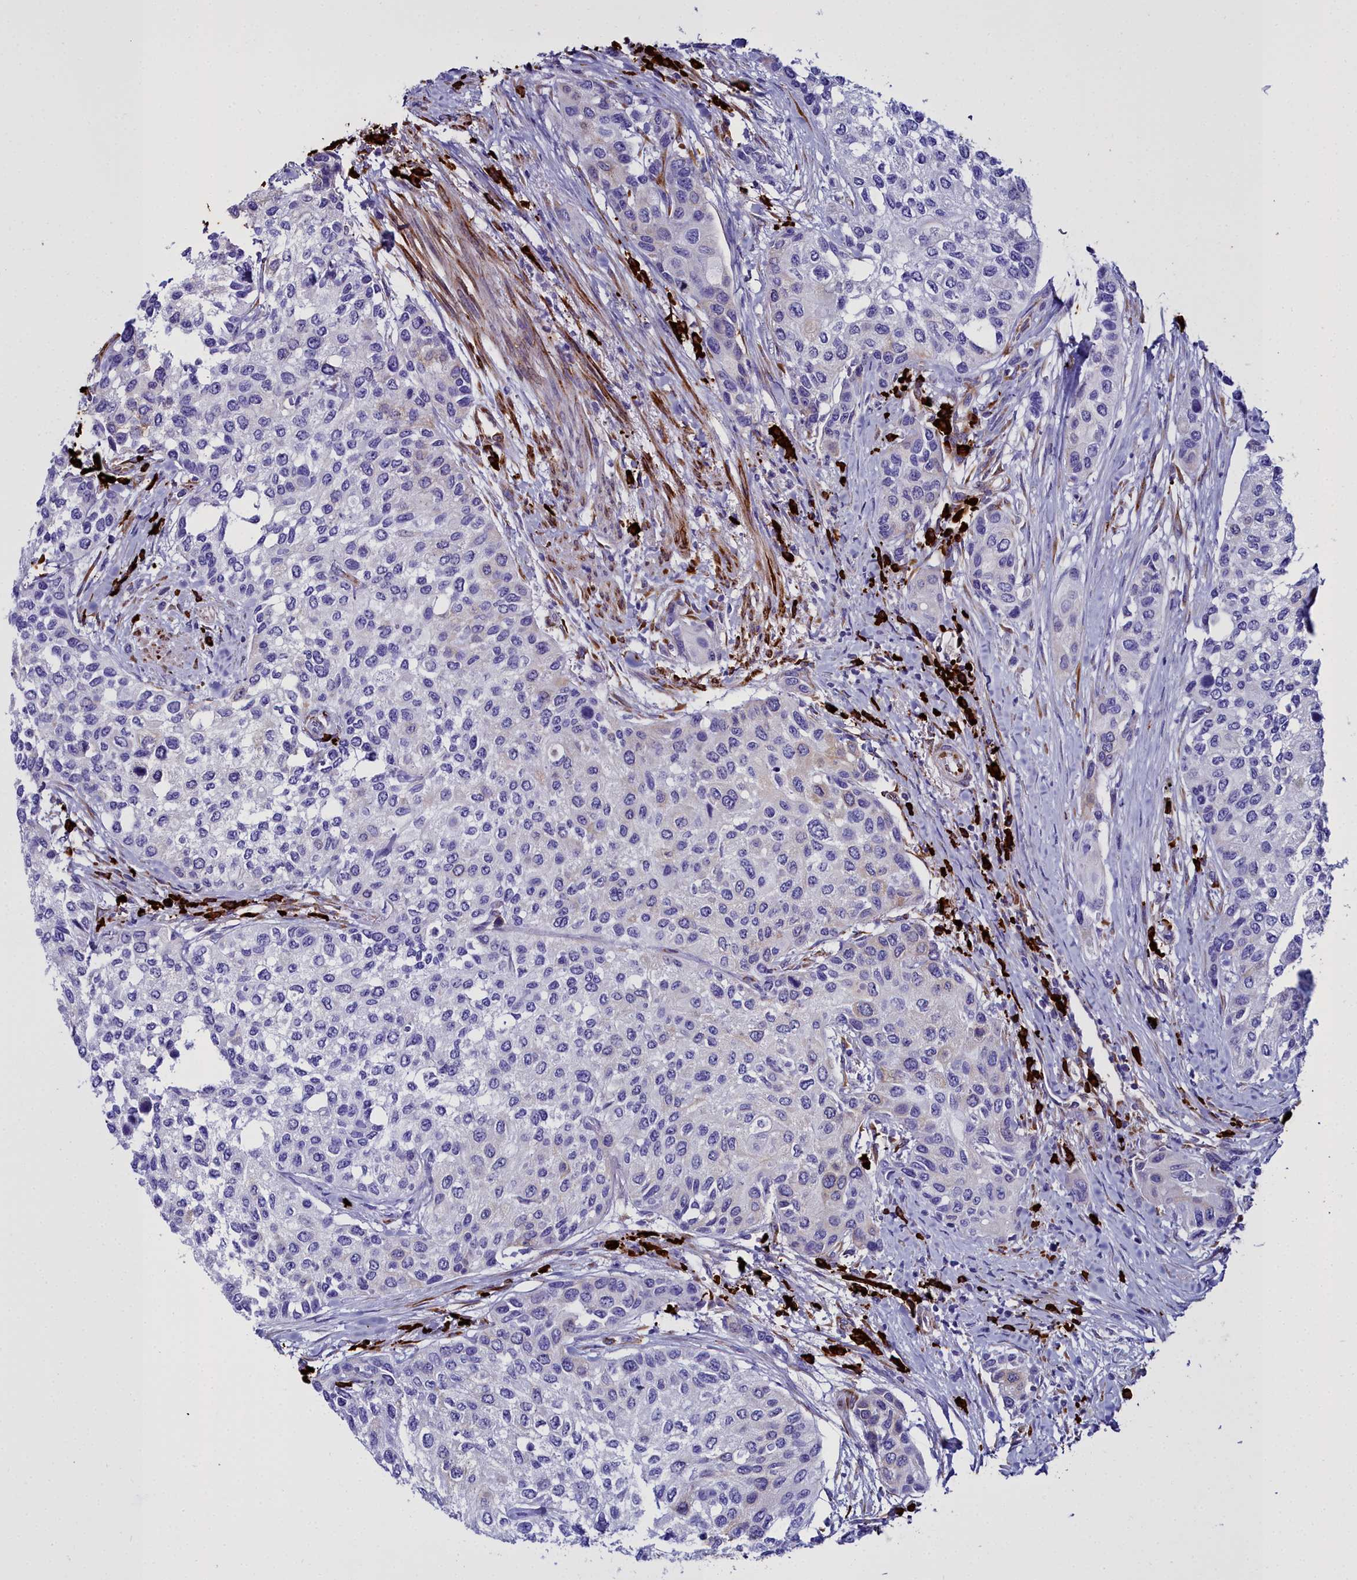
{"staining": {"intensity": "negative", "quantity": "none", "location": "none"}, "tissue": "urothelial cancer", "cell_type": "Tumor cells", "image_type": "cancer", "snomed": [{"axis": "morphology", "description": "Normal tissue, NOS"}, {"axis": "morphology", "description": "Urothelial carcinoma, High grade"}, {"axis": "topography", "description": "Vascular tissue"}, {"axis": "topography", "description": "Urinary bladder"}], "caption": "This is an IHC histopathology image of urothelial cancer. There is no staining in tumor cells.", "gene": "TXNDC5", "patient": {"sex": "female", "age": 56}}